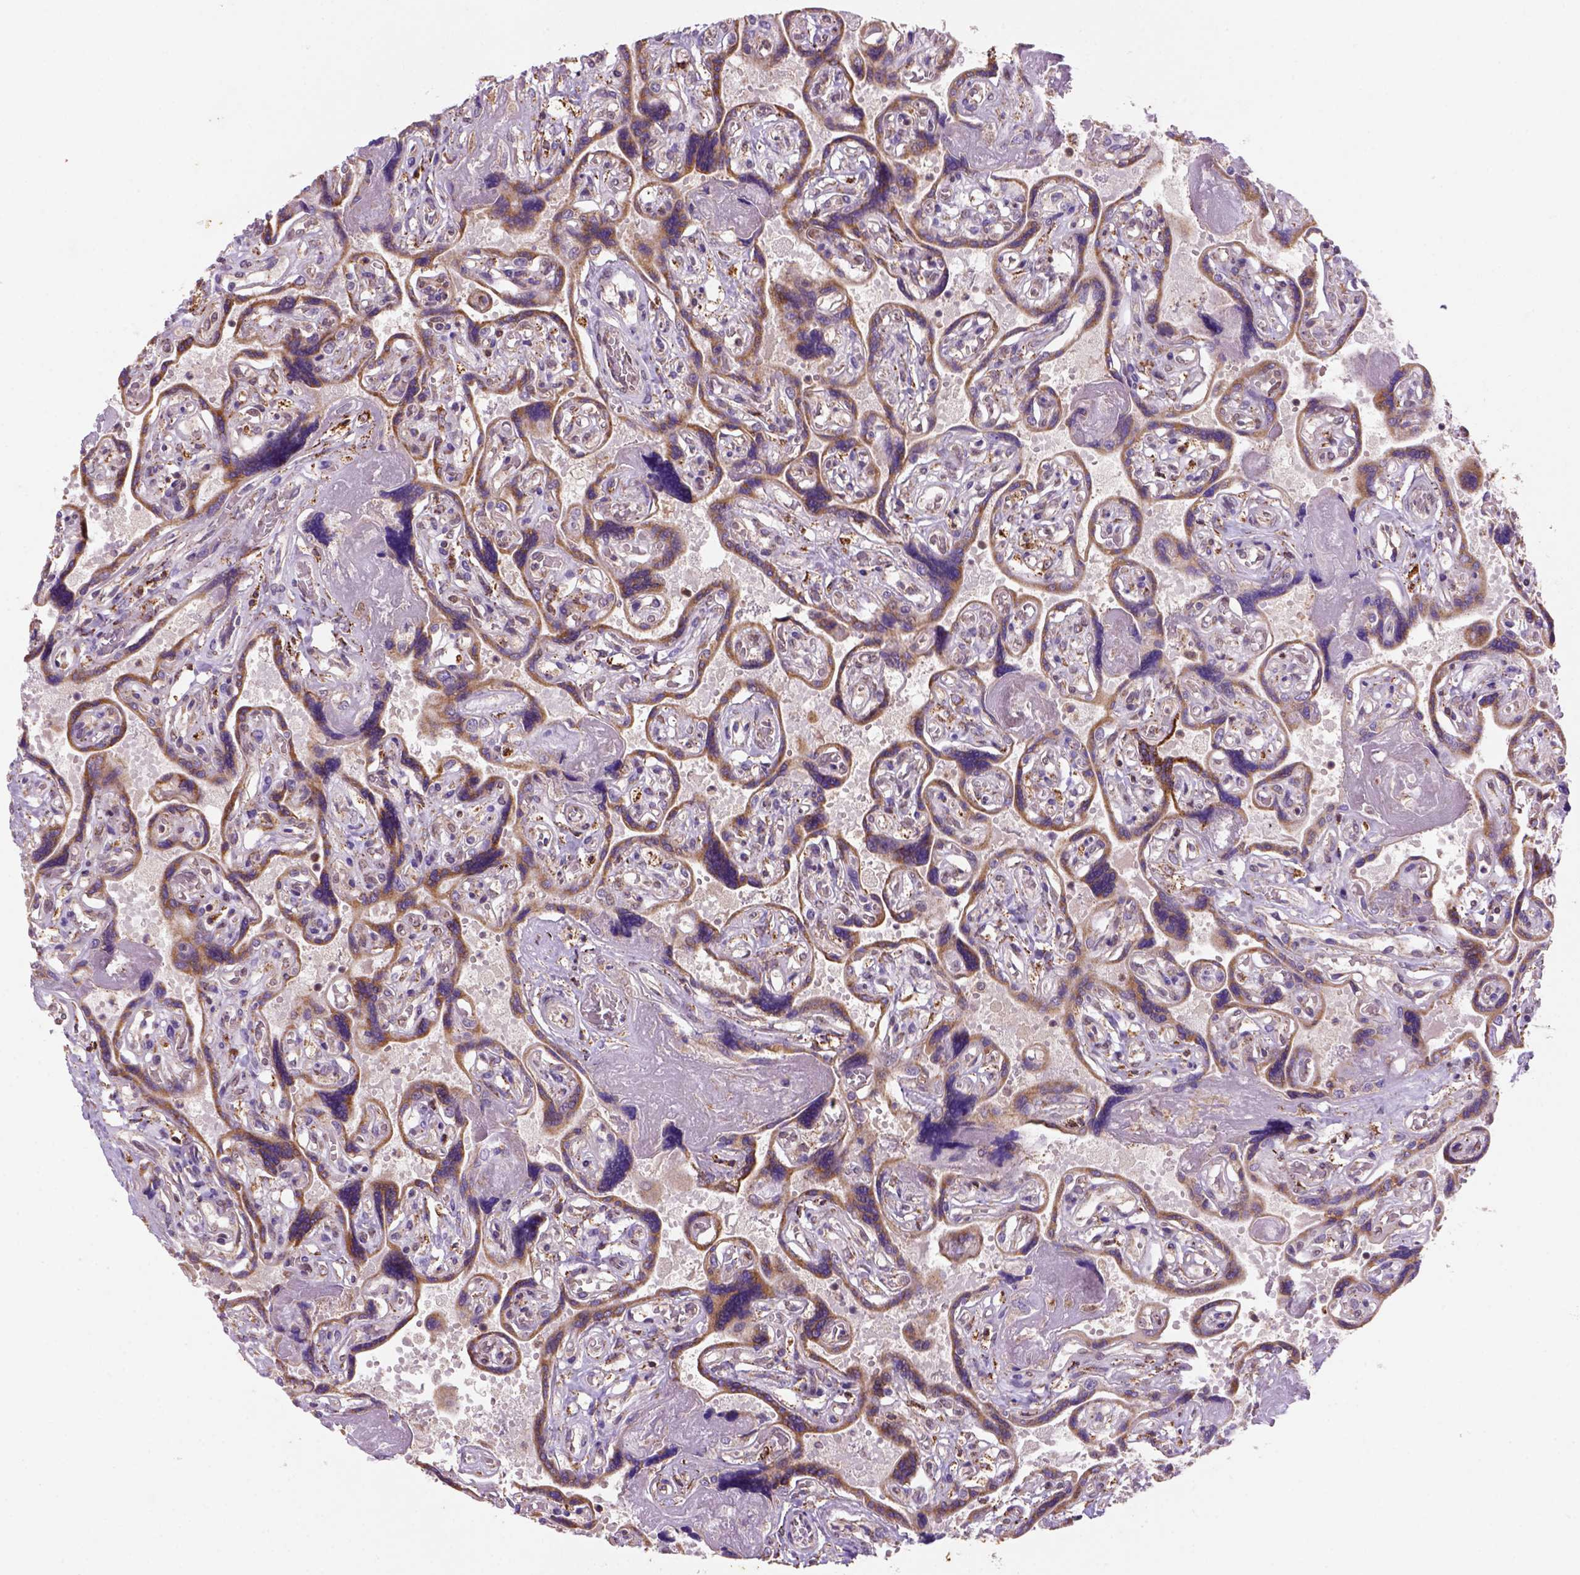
{"staining": {"intensity": "moderate", "quantity": ">75%", "location": "cytoplasmic/membranous"}, "tissue": "placenta", "cell_type": "Decidual cells", "image_type": "normal", "snomed": [{"axis": "morphology", "description": "Normal tissue, NOS"}, {"axis": "topography", "description": "Placenta"}], "caption": "Moderate cytoplasmic/membranous protein staining is appreciated in approximately >75% of decidual cells in placenta.", "gene": "FZD7", "patient": {"sex": "female", "age": 32}}